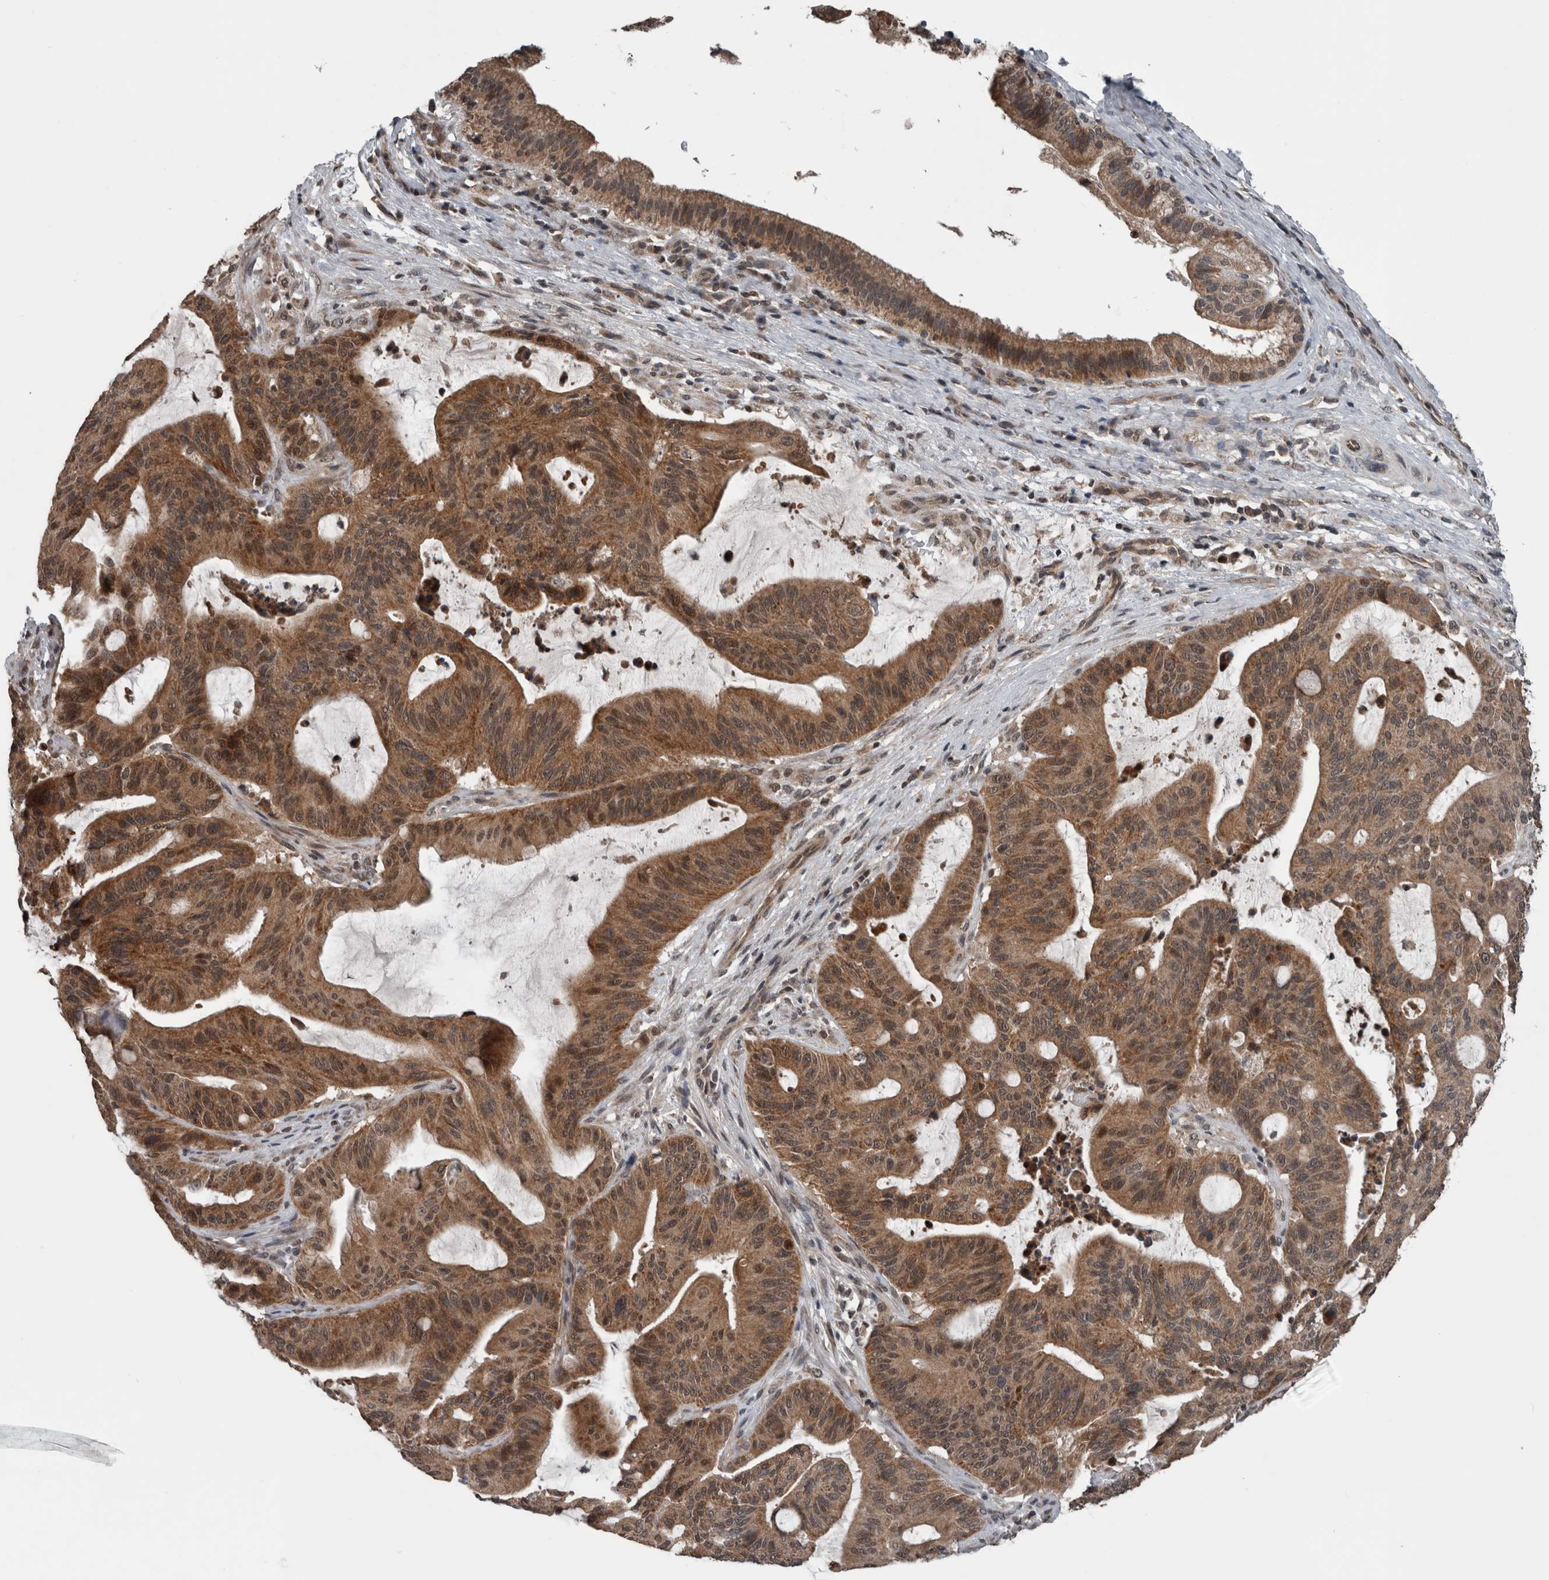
{"staining": {"intensity": "moderate", "quantity": ">75%", "location": "cytoplasmic/membranous"}, "tissue": "liver cancer", "cell_type": "Tumor cells", "image_type": "cancer", "snomed": [{"axis": "morphology", "description": "Normal tissue, NOS"}, {"axis": "morphology", "description": "Cholangiocarcinoma"}, {"axis": "topography", "description": "Liver"}, {"axis": "topography", "description": "Peripheral nerve tissue"}], "caption": "Approximately >75% of tumor cells in liver cancer display moderate cytoplasmic/membranous protein expression as visualized by brown immunohistochemical staining.", "gene": "ENY2", "patient": {"sex": "female", "age": 73}}